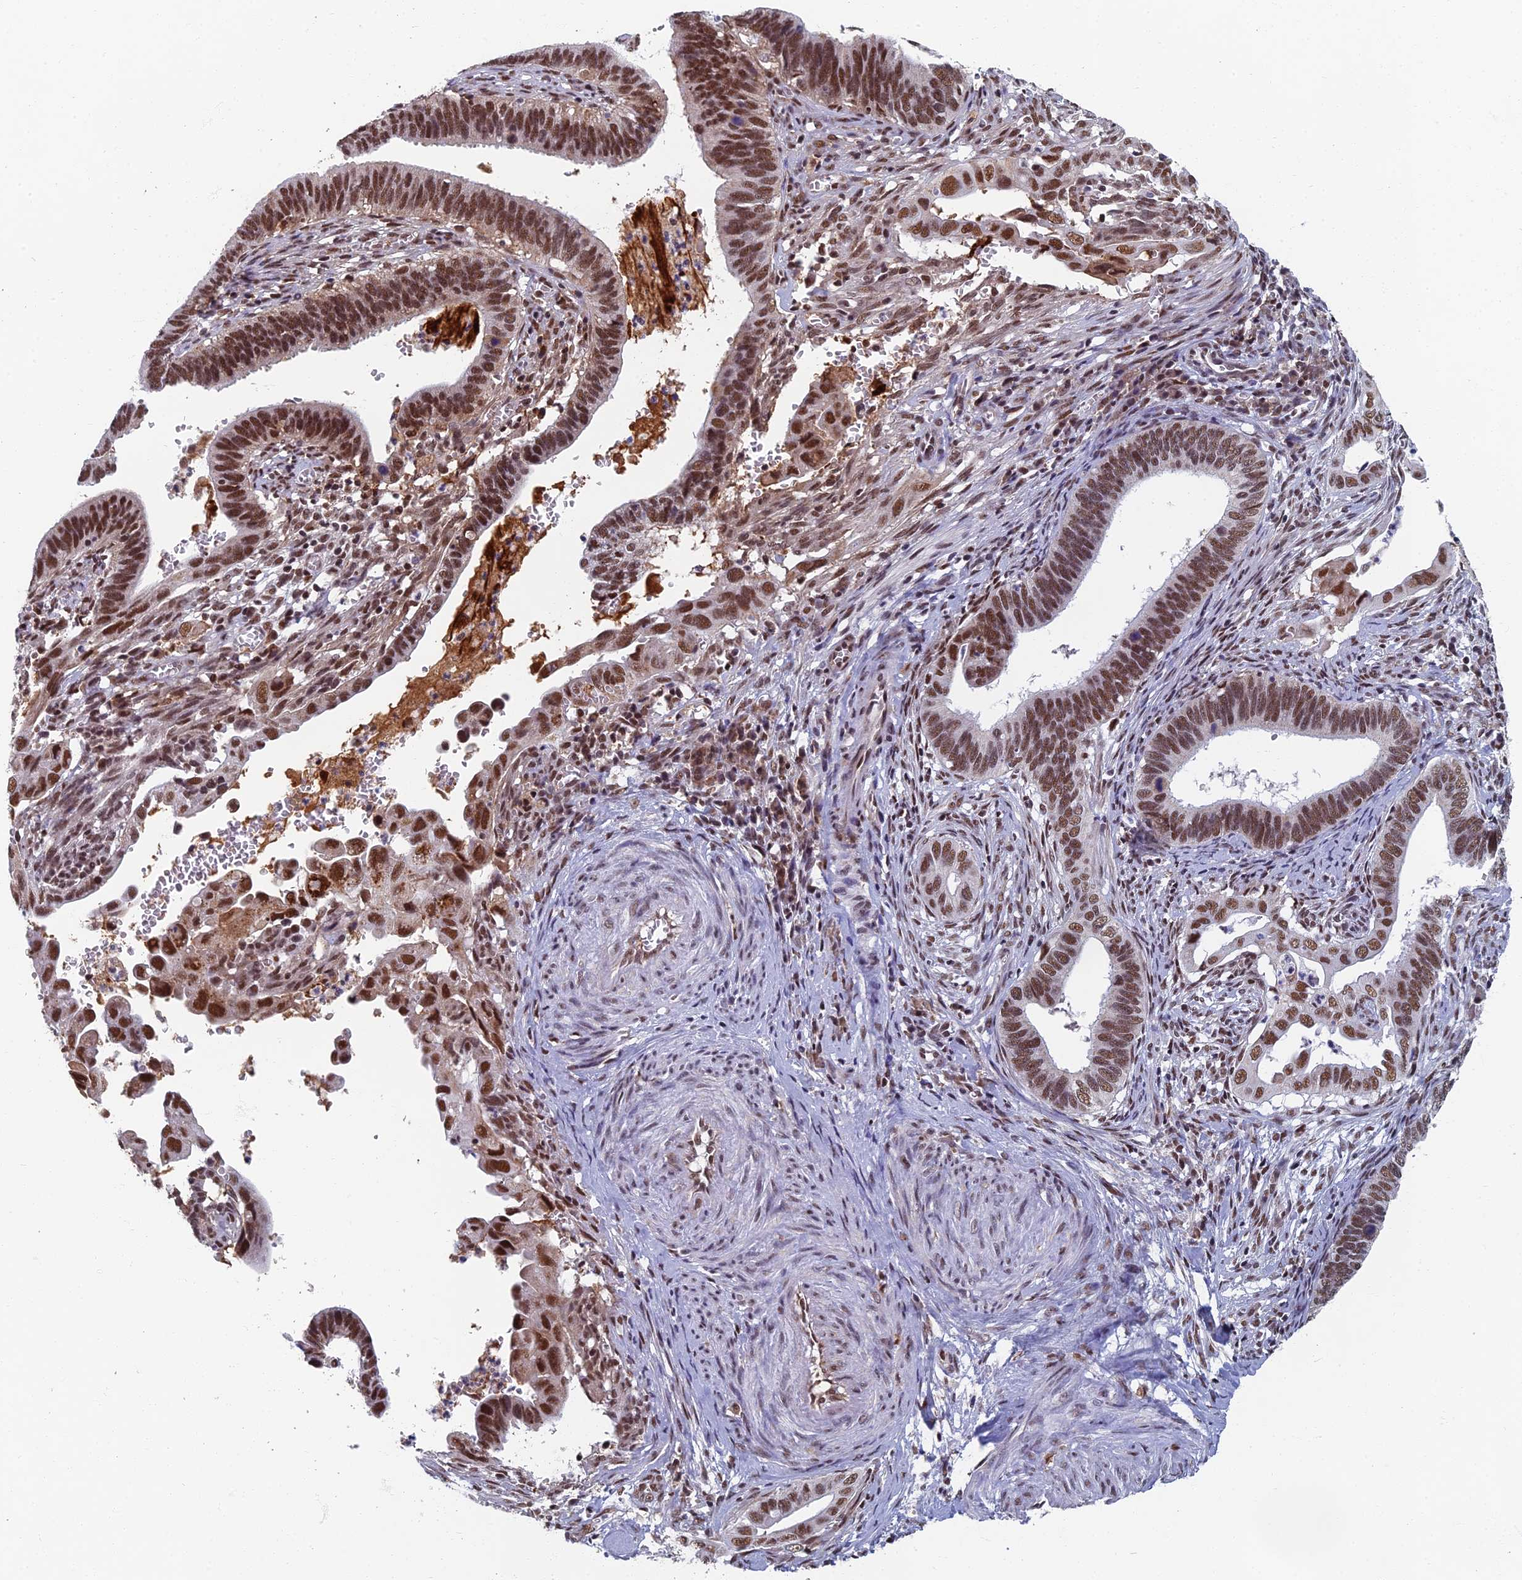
{"staining": {"intensity": "moderate", "quantity": ">75%", "location": "nuclear"}, "tissue": "cervical cancer", "cell_type": "Tumor cells", "image_type": "cancer", "snomed": [{"axis": "morphology", "description": "Adenocarcinoma, NOS"}, {"axis": "topography", "description": "Cervix"}], "caption": "Cervical adenocarcinoma was stained to show a protein in brown. There is medium levels of moderate nuclear positivity in about >75% of tumor cells. (brown staining indicates protein expression, while blue staining denotes nuclei).", "gene": "TAF13", "patient": {"sex": "female", "age": 42}}